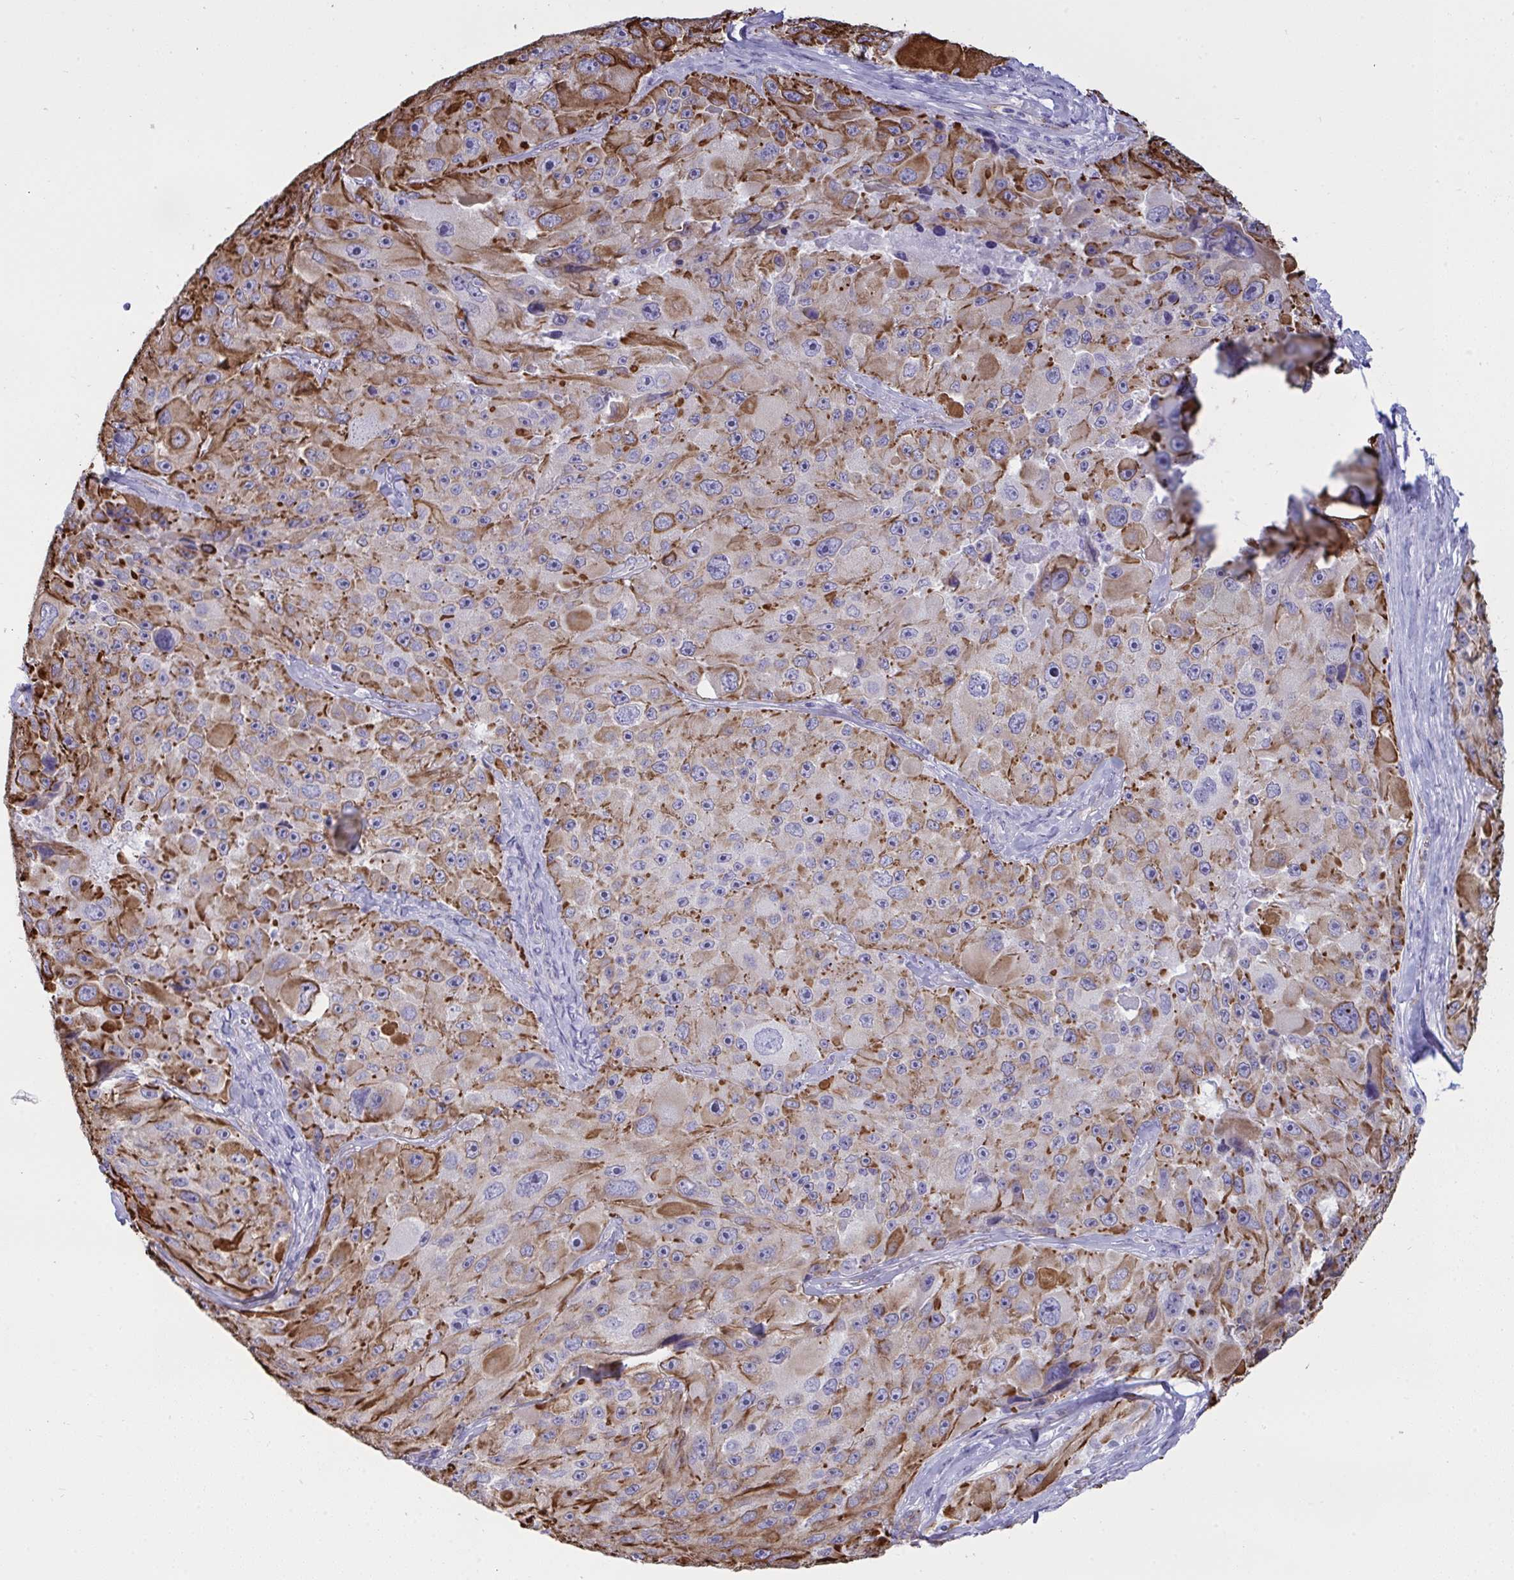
{"staining": {"intensity": "moderate", "quantity": "25%-75%", "location": "cytoplasmic/membranous"}, "tissue": "melanoma", "cell_type": "Tumor cells", "image_type": "cancer", "snomed": [{"axis": "morphology", "description": "Malignant melanoma, Metastatic site"}, {"axis": "topography", "description": "Lymph node"}], "caption": "Moderate cytoplasmic/membranous positivity for a protein is identified in about 25%-75% of tumor cells of malignant melanoma (metastatic site) using immunohistochemistry (IHC).", "gene": "SLC35B1", "patient": {"sex": "male", "age": 62}}